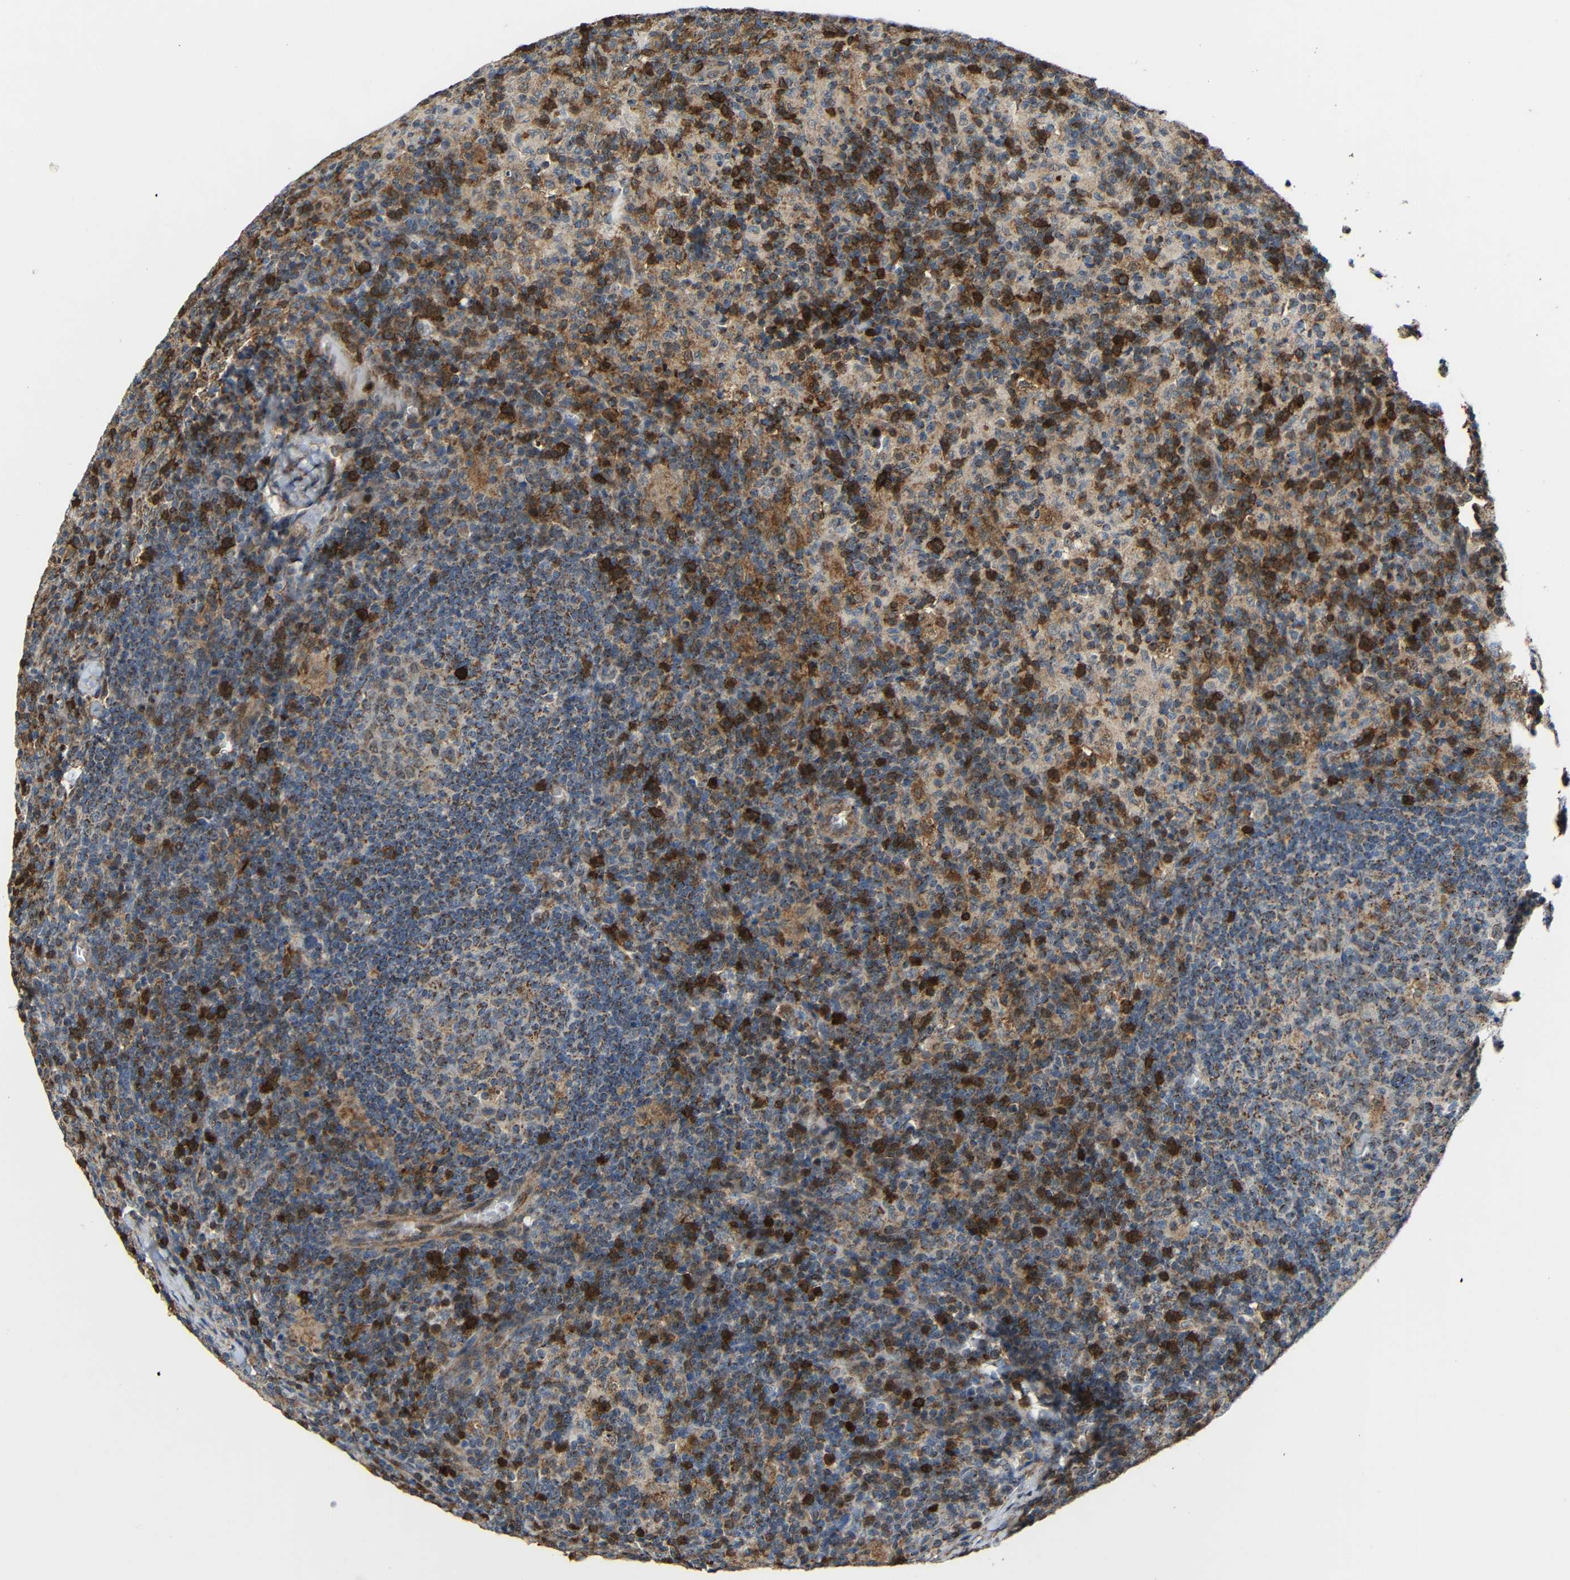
{"staining": {"intensity": "moderate", "quantity": "25%-75%", "location": "cytoplasmic/membranous"}, "tissue": "lymph node", "cell_type": "Germinal center cells", "image_type": "normal", "snomed": [{"axis": "morphology", "description": "Normal tissue, NOS"}, {"axis": "morphology", "description": "Inflammation, NOS"}, {"axis": "topography", "description": "Lymph node"}], "caption": "Protein expression analysis of unremarkable human lymph node reveals moderate cytoplasmic/membranous staining in about 25%-75% of germinal center cells.", "gene": "C1GALT1", "patient": {"sex": "male", "age": 55}}